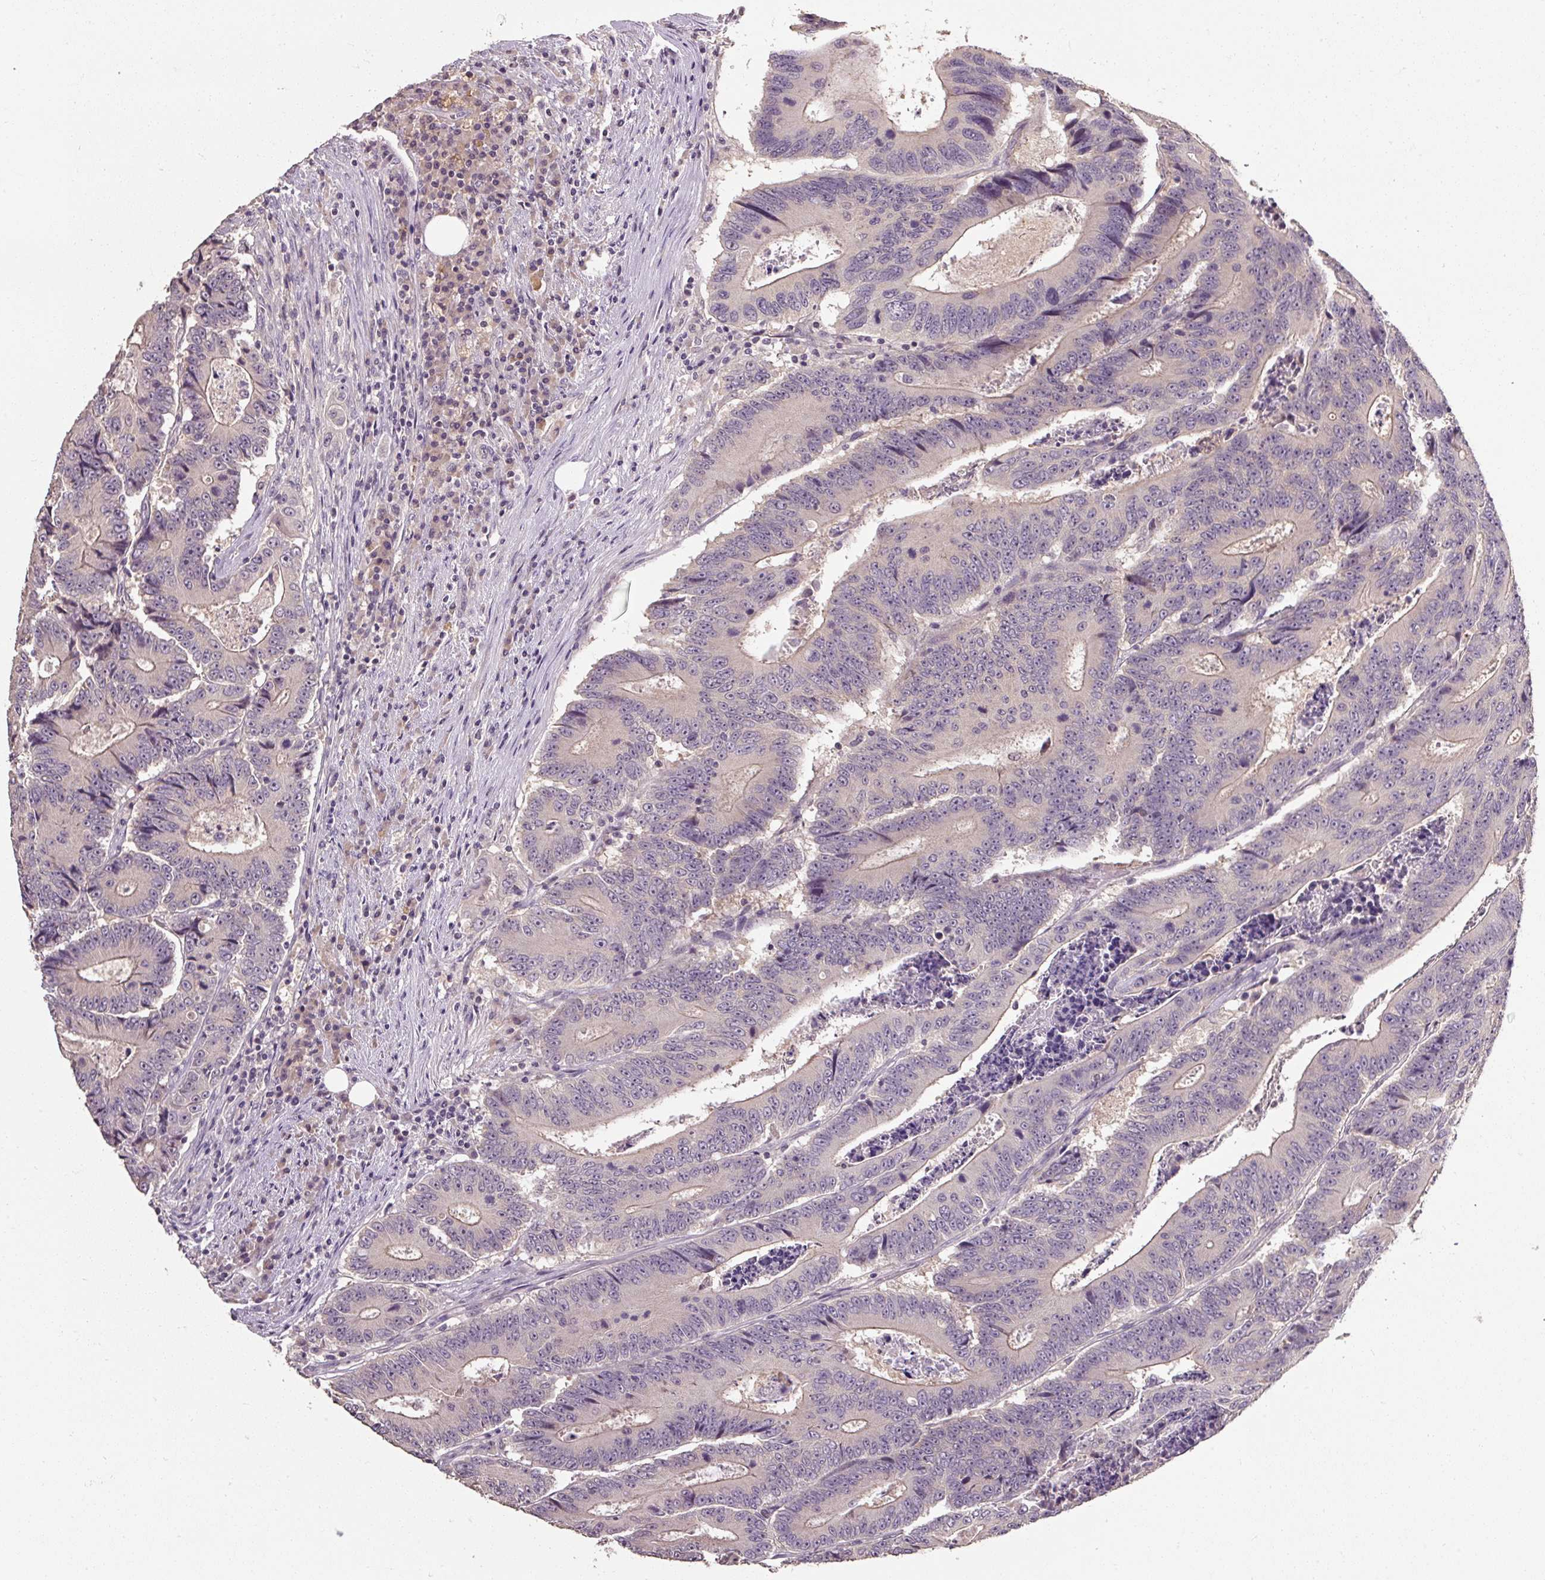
{"staining": {"intensity": "weak", "quantity": "<25%", "location": "cytoplasmic/membranous"}, "tissue": "colorectal cancer", "cell_type": "Tumor cells", "image_type": "cancer", "snomed": [{"axis": "morphology", "description": "Adenocarcinoma, NOS"}, {"axis": "topography", "description": "Colon"}], "caption": "Image shows no protein expression in tumor cells of colorectal adenocarcinoma tissue.", "gene": "CFAP65", "patient": {"sex": "male", "age": 83}}